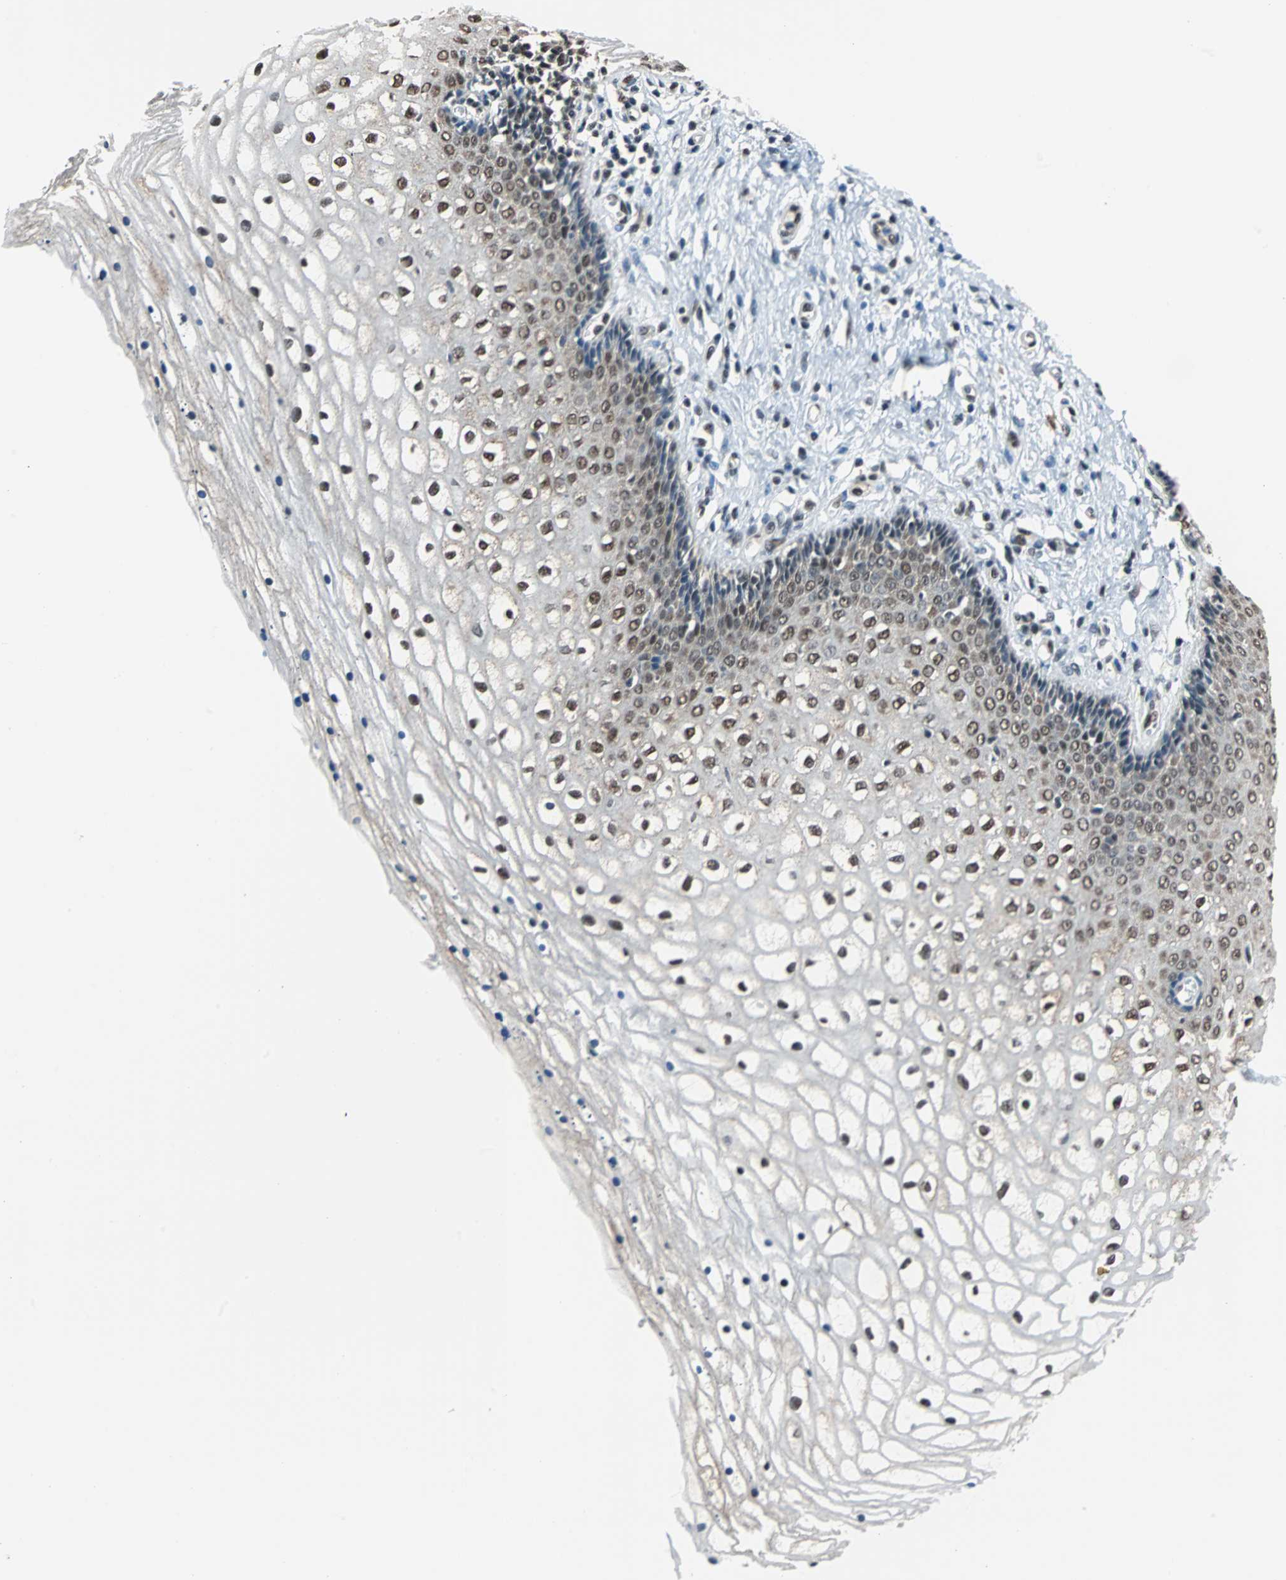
{"staining": {"intensity": "moderate", "quantity": ">75%", "location": "nuclear"}, "tissue": "vagina", "cell_type": "Squamous epithelial cells", "image_type": "normal", "snomed": [{"axis": "morphology", "description": "Normal tissue, NOS"}, {"axis": "topography", "description": "Soft tissue"}, {"axis": "topography", "description": "Vagina"}], "caption": "Squamous epithelial cells show moderate nuclear staining in about >75% of cells in unremarkable vagina. Using DAB (3,3'-diaminobenzidine) (brown) and hematoxylin (blue) stains, captured at high magnification using brightfield microscopy.", "gene": "VCP", "patient": {"sex": "female", "age": 61}}